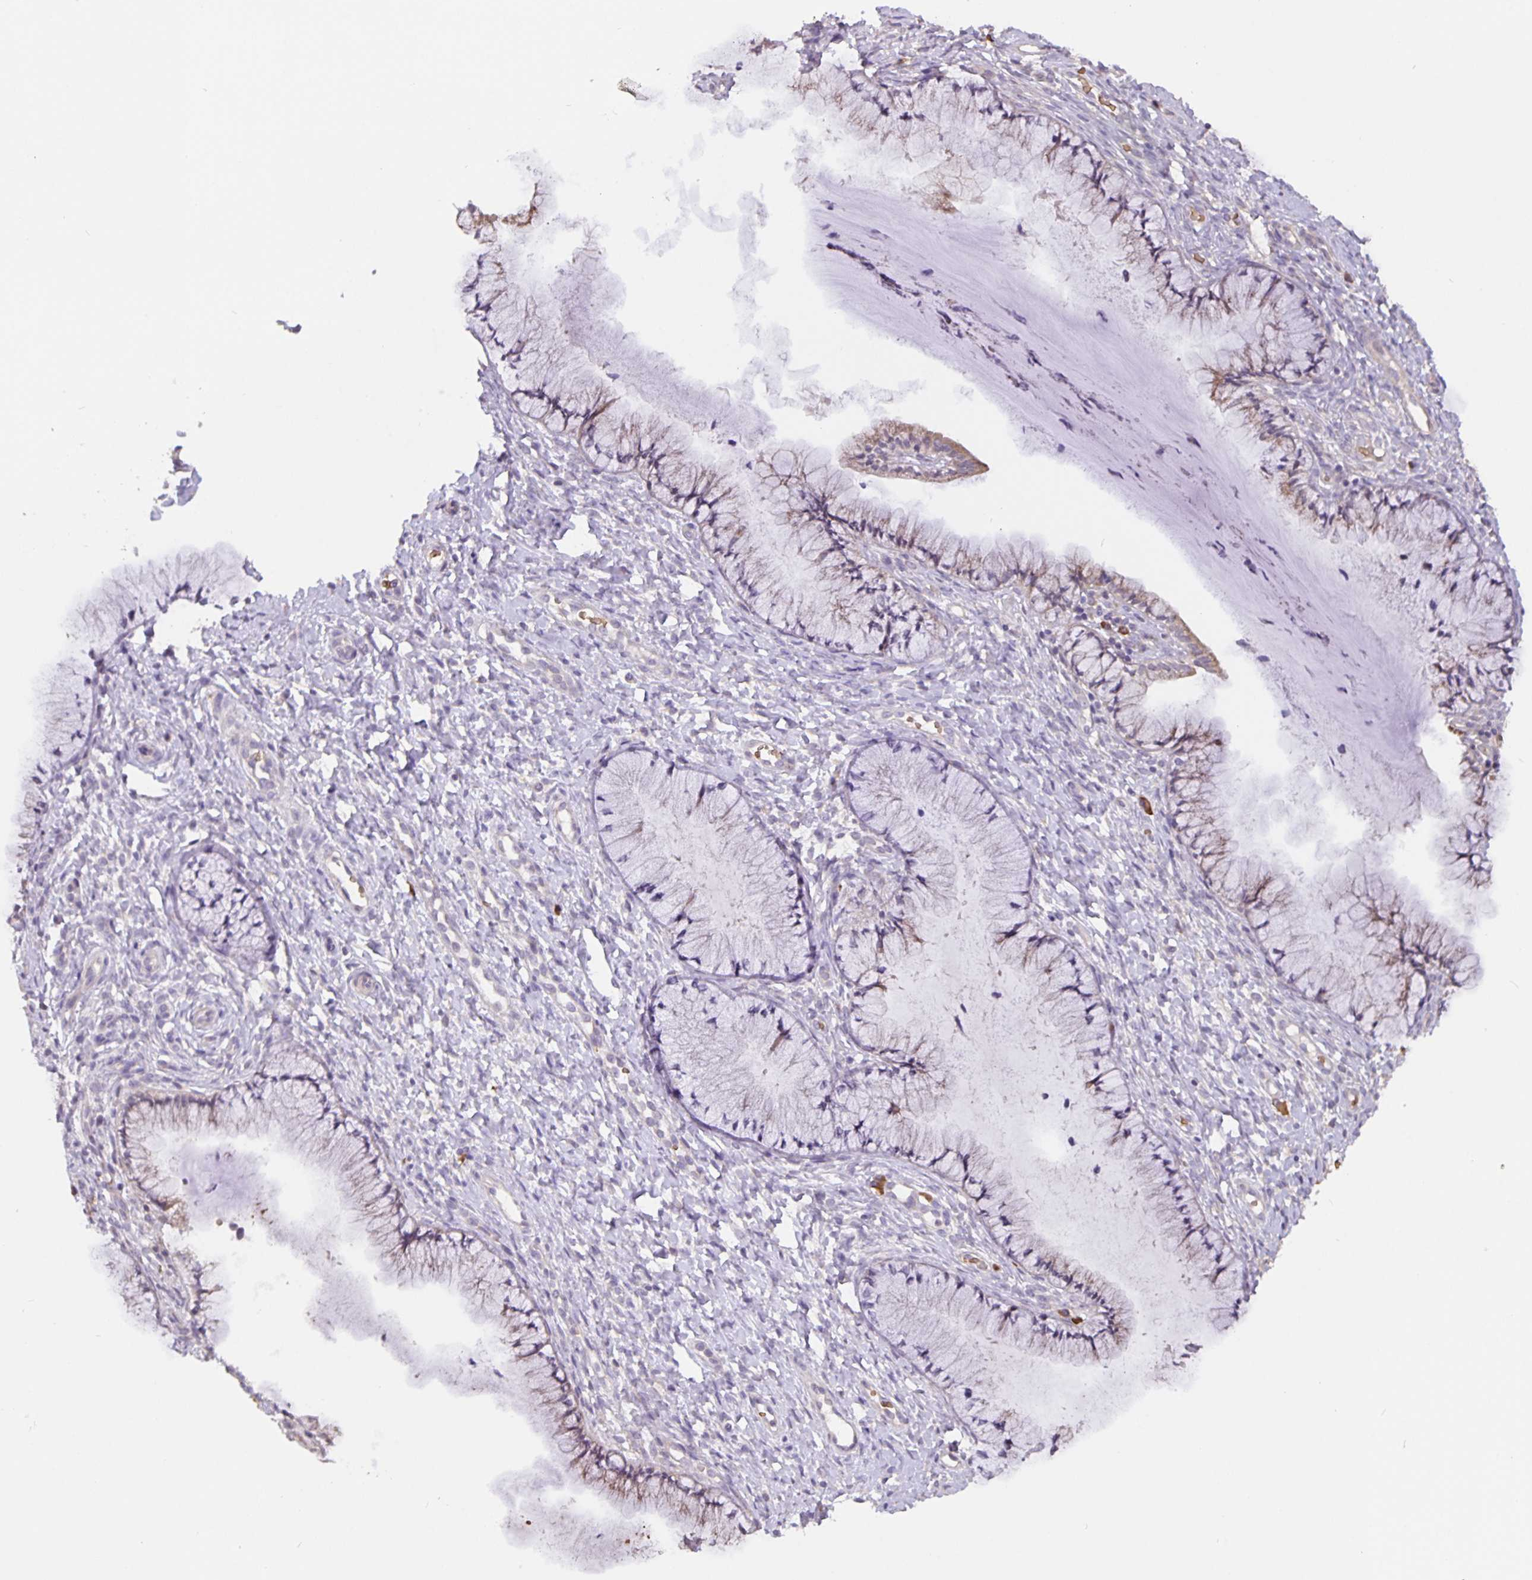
{"staining": {"intensity": "weak", "quantity": "<25%", "location": "cytoplasmic/membranous"}, "tissue": "cervix", "cell_type": "Glandular cells", "image_type": "normal", "snomed": [{"axis": "morphology", "description": "Normal tissue, NOS"}, {"axis": "topography", "description": "Cervix"}], "caption": "Immunohistochemistry photomicrograph of normal human cervix stained for a protein (brown), which shows no expression in glandular cells.", "gene": "TMEM71", "patient": {"sex": "female", "age": 36}}